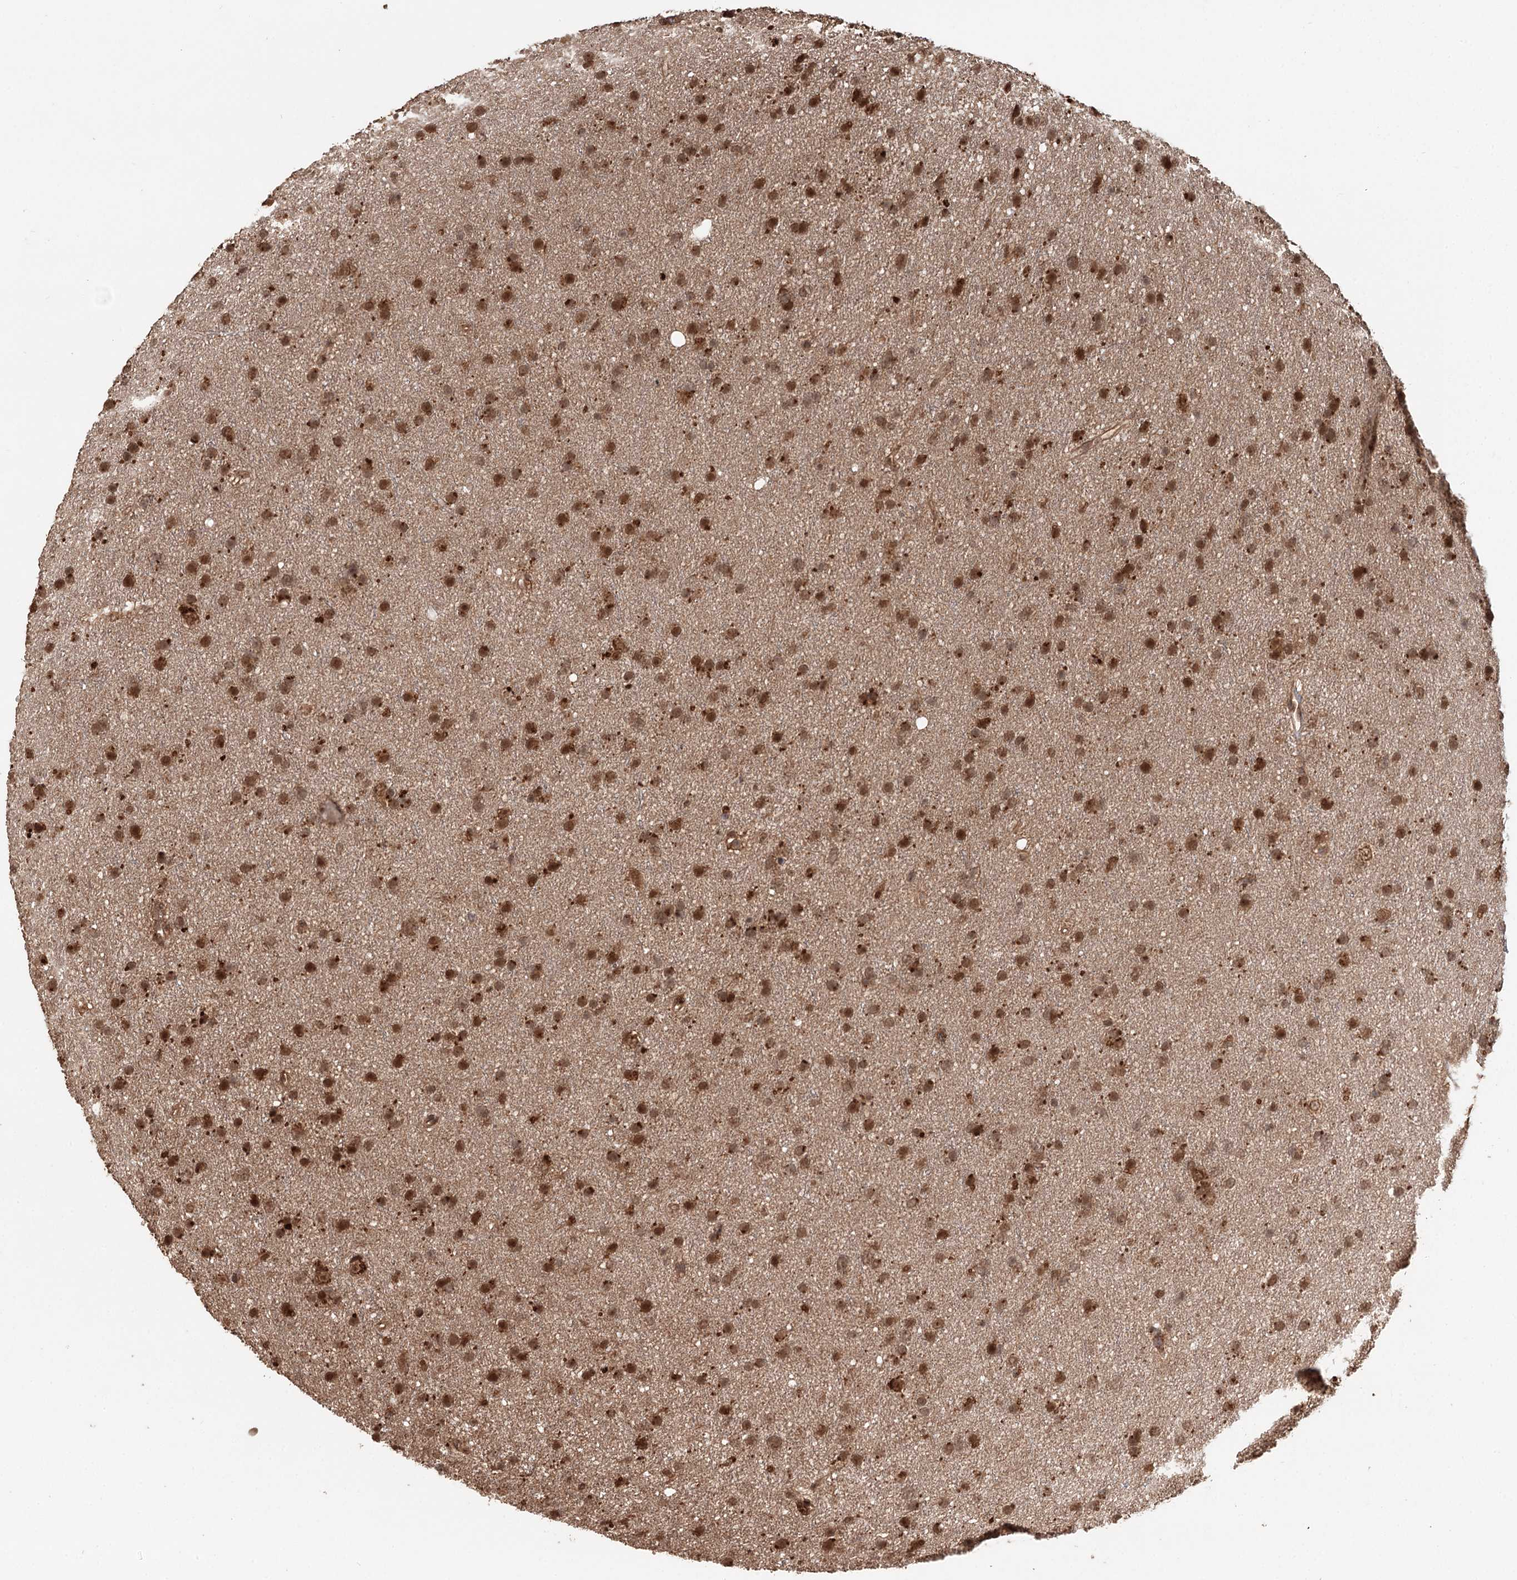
{"staining": {"intensity": "moderate", "quantity": ">75%", "location": "cytoplasmic/membranous,nuclear"}, "tissue": "glioma", "cell_type": "Tumor cells", "image_type": "cancer", "snomed": [{"axis": "morphology", "description": "Glioma, malignant, Low grade"}, {"axis": "topography", "description": "Cerebral cortex"}], "caption": "A micrograph of glioma stained for a protein exhibits moderate cytoplasmic/membranous and nuclear brown staining in tumor cells.", "gene": "N6AMT1", "patient": {"sex": "female", "age": 39}}